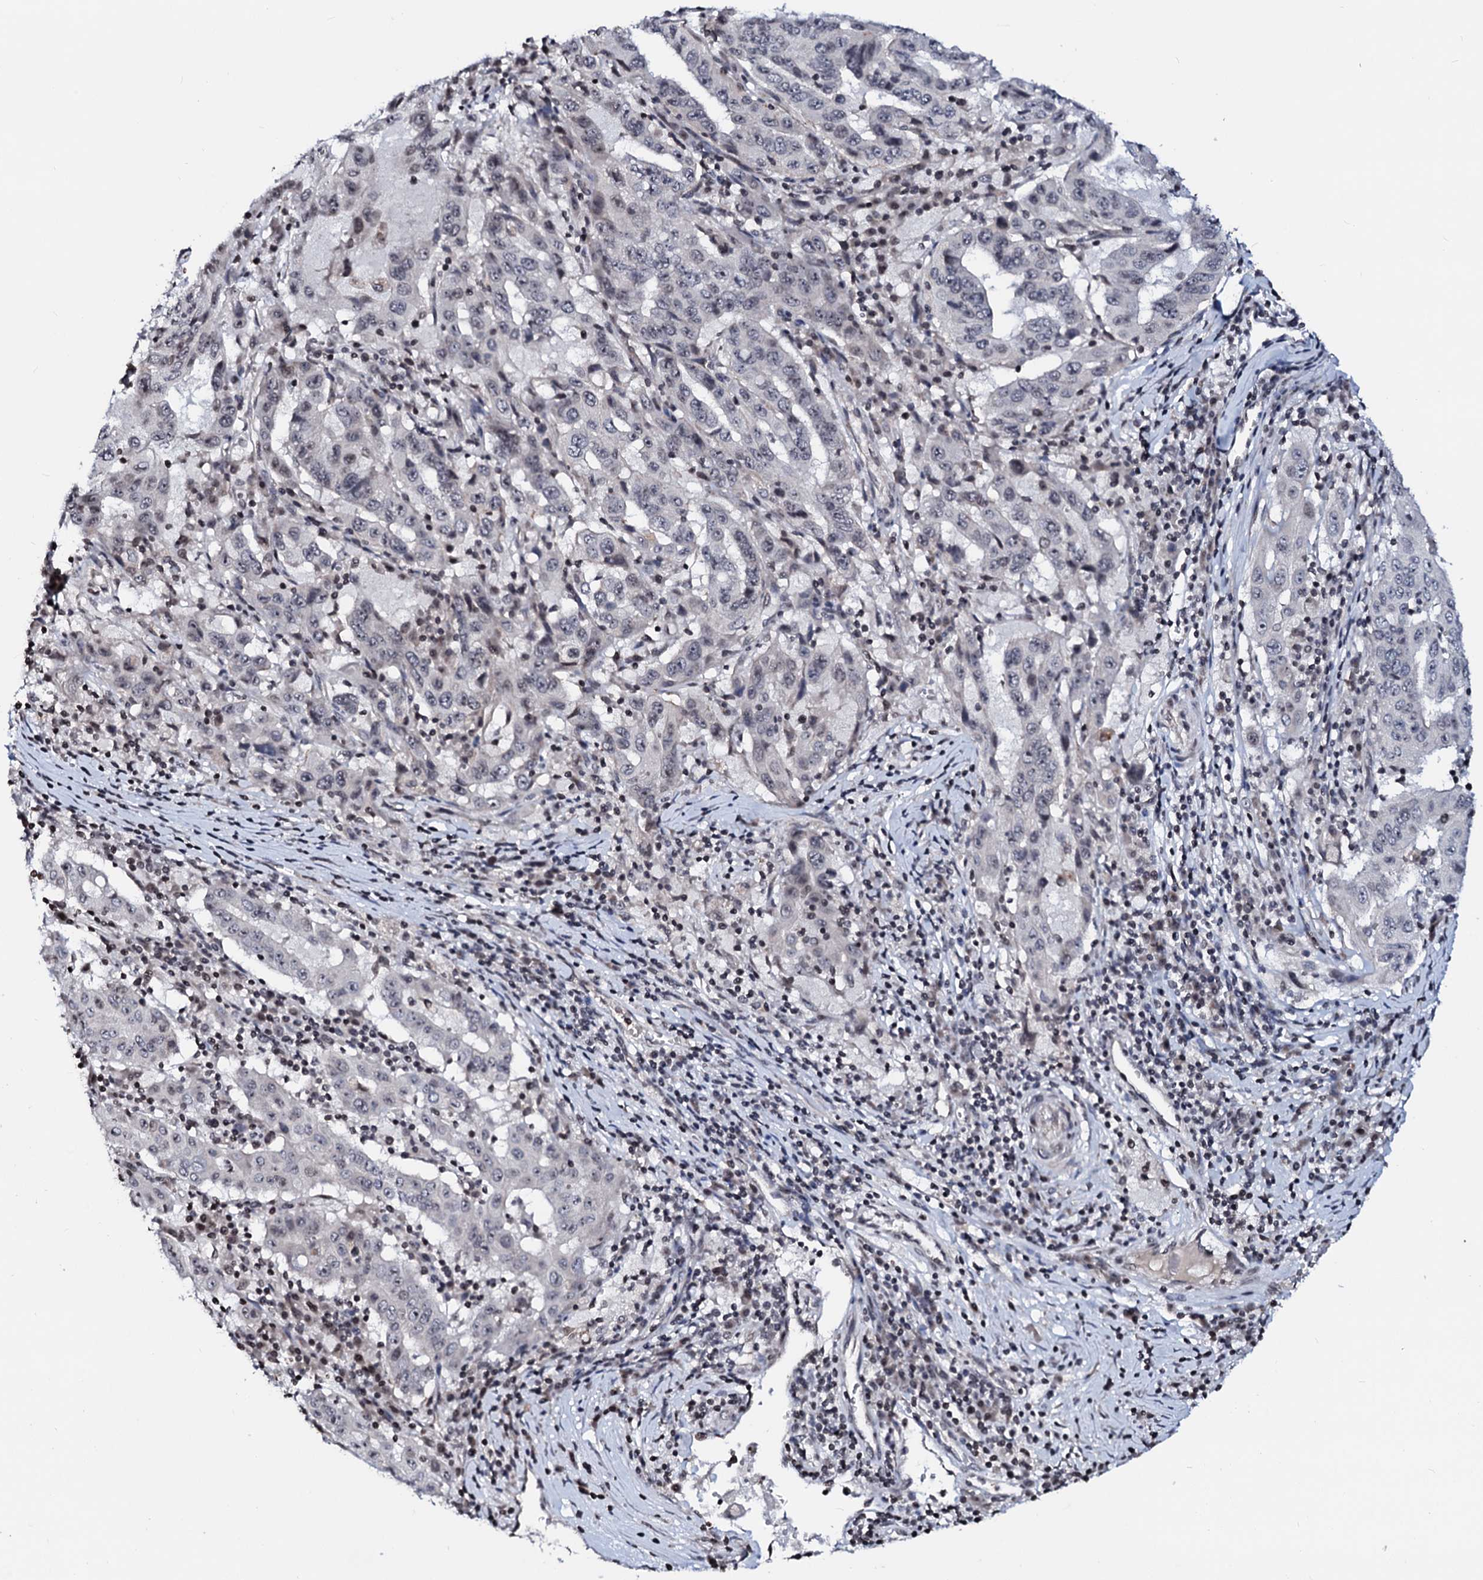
{"staining": {"intensity": "negative", "quantity": "none", "location": "none"}, "tissue": "pancreatic cancer", "cell_type": "Tumor cells", "image_type": "cancer", "snomed": [{"axis": "morphology", "description": "Adenocarcinoma, NOS"}, {"axis": "topography", "description": "Pancreas"}], "caption": "Pancreatic adenocarcinoma was stained to show a protein in brown. There is no significant staining in tumor cells. Nuclei are stained in blue.", "gene": "LSM11", "patient": {"sex": "male", "age": 63}}